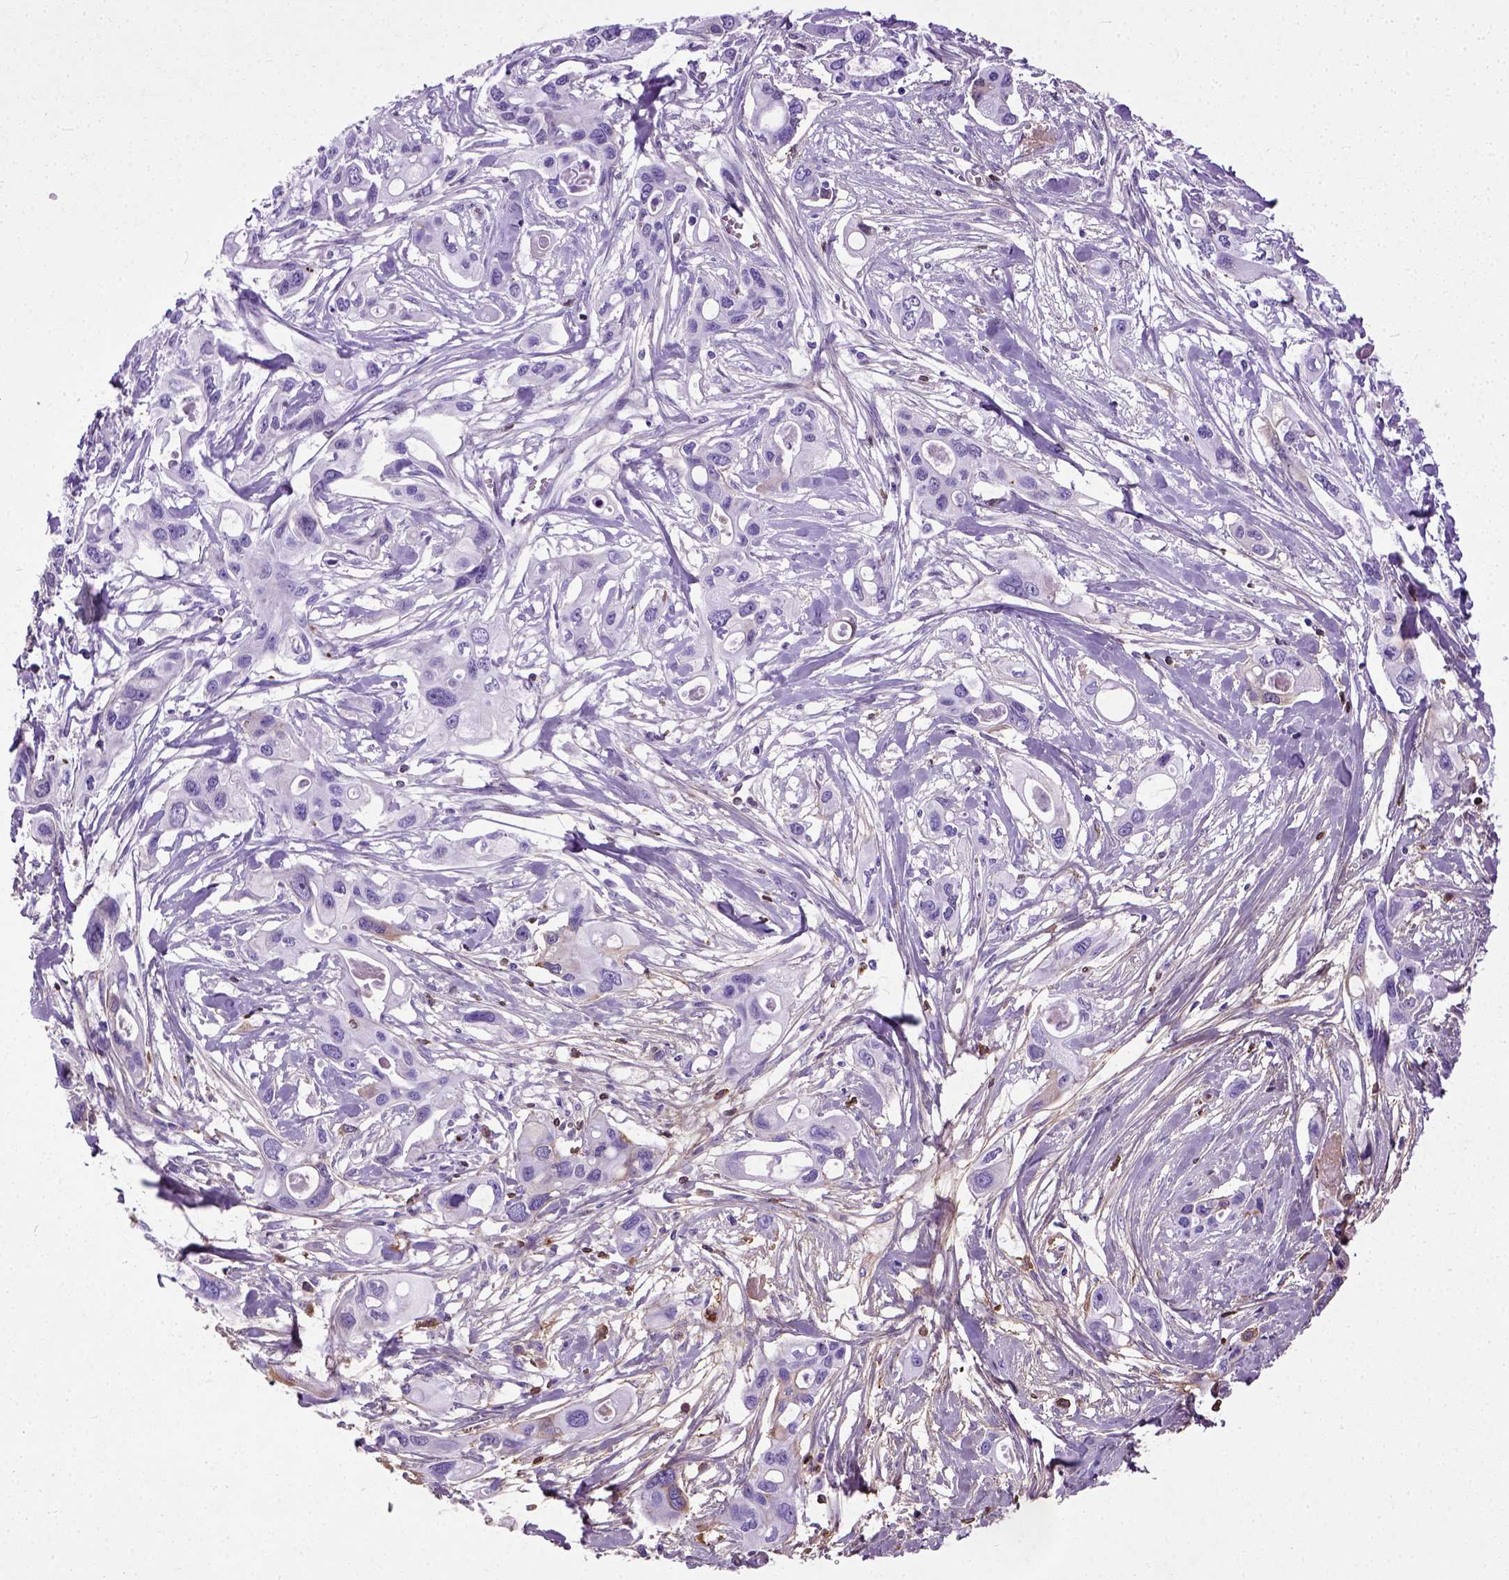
{"staining": {"intensity": "negative", "quantity": "none", "location": "none"}, "tissue": "pancreatic cancer", "cell_type": "Tumor cells", "image_type": "cancer", "snomed": [{"axis": "morphology", "description": "Adenocarcinoma, NOS"}, {"axis": "topography", "description": "Pancreas"}], "caption": "This is a micrograph of immunohistochemistry (IHC) staining of pancreatic cancer (adenocarcinoma), which shows no staining in tumor cells.", "gene": "ADAMTS8", "patient": {"sex": "male", "age": 60}}